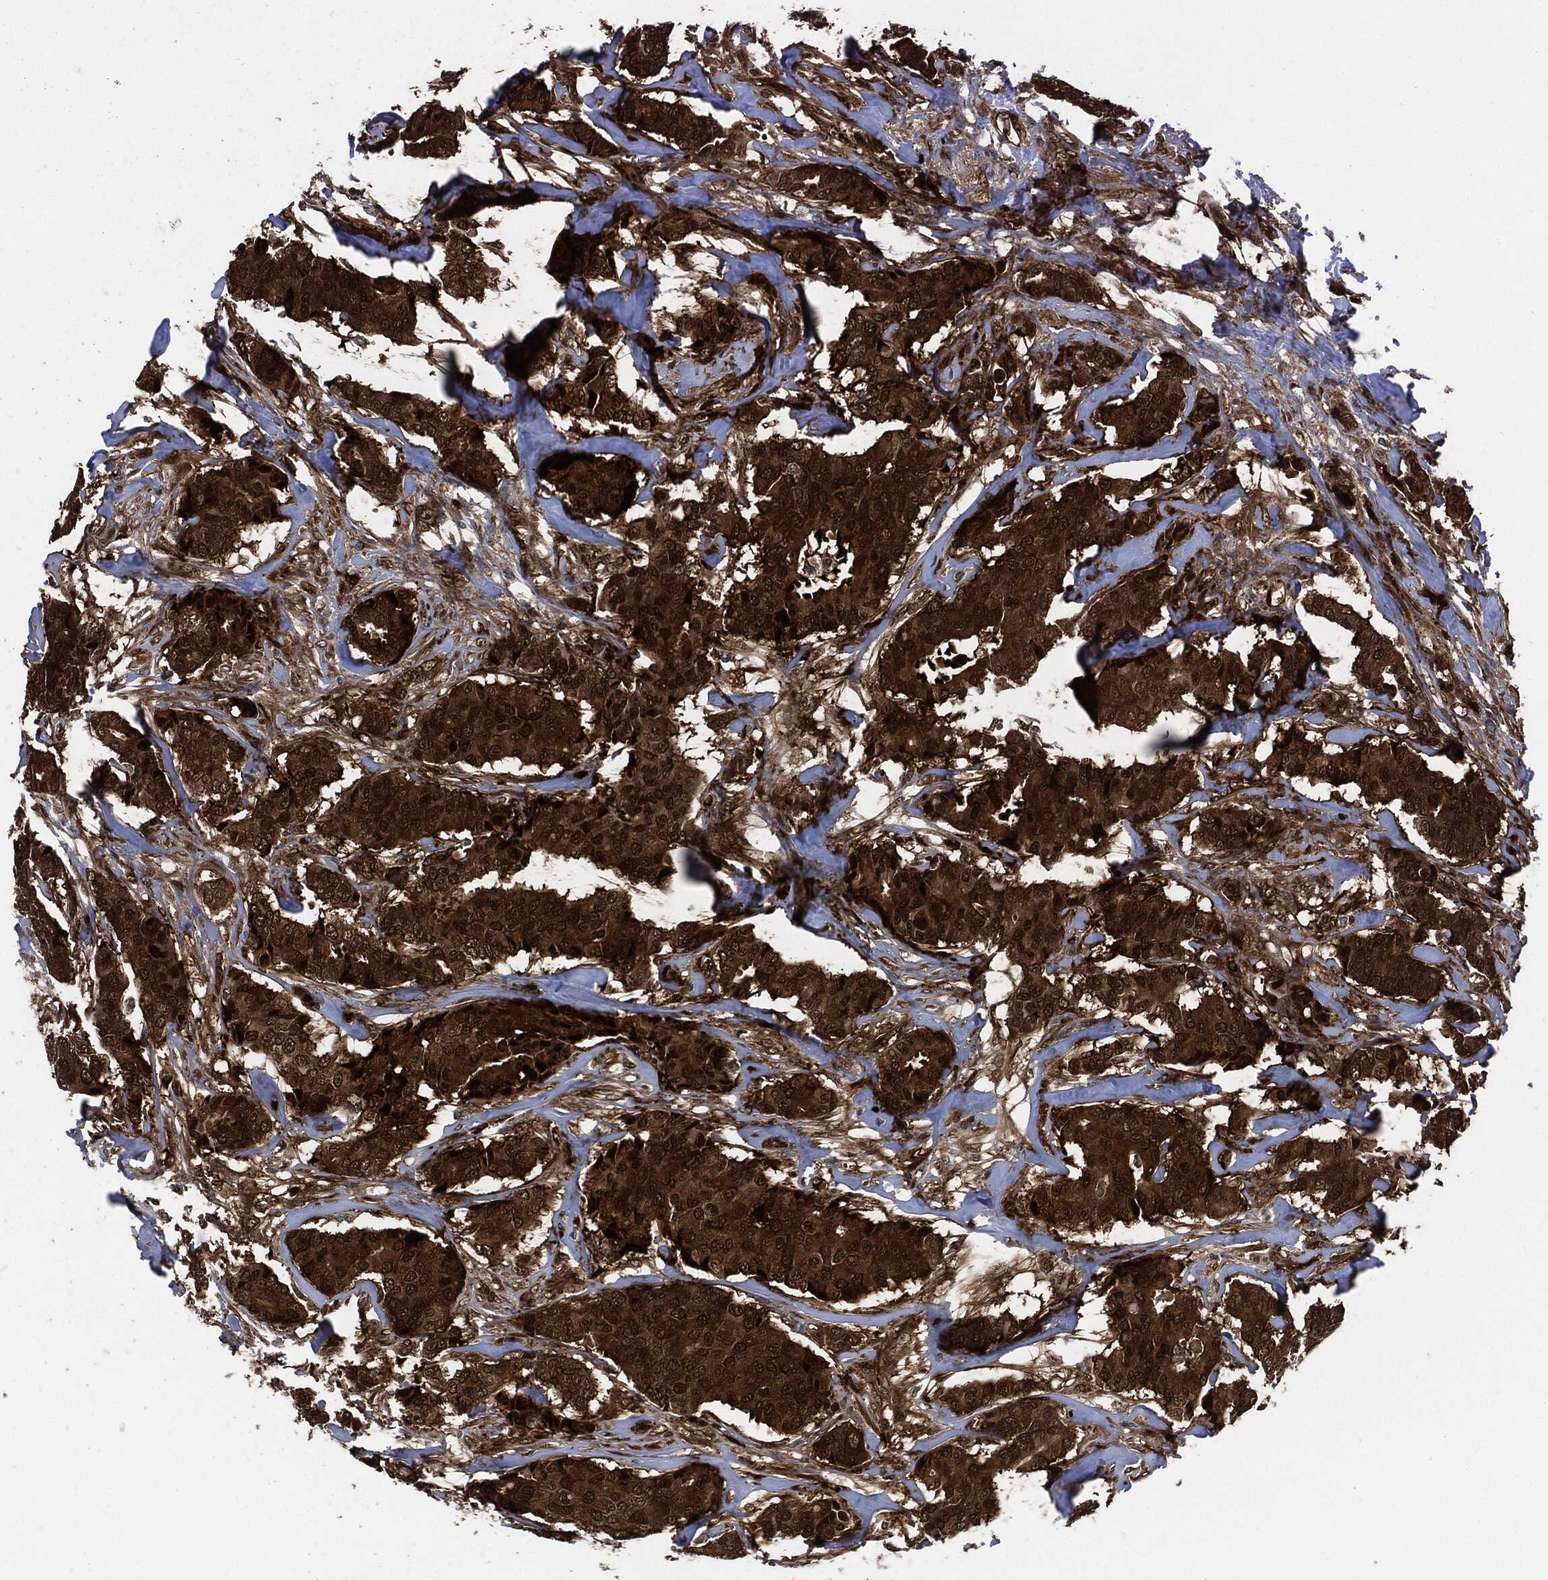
{"staining": {"intensity": "strong", "quantity": ">75%", "location": "cytoplasmic/membranous,nuclear"}, "tissue": "breast cancer", "cell_type": "Tumor cells", "image_type": "cancer", "snomed": [{"axis": "morphology", "description": "Duct carcinoma"}, {"axis": "topography", "description": "Breast"}], "caption": "Immunohistochemistry staining of breast infiltrating ductal carcinoma, which shows high levels of strong cytoplasmic/membranous and nuclear positivity in about >75% of tumor cells indicating strong cytoplasmic/membranous and nuclear protein positivity. The staining was performed using DAB (3,3'-diaminobenzidine) (brown) for protein detection and nuclei were counterstained in hematoxylin (blue).", "gene": "DCTN1", "patient": {"sex": "female", "age": 75}}